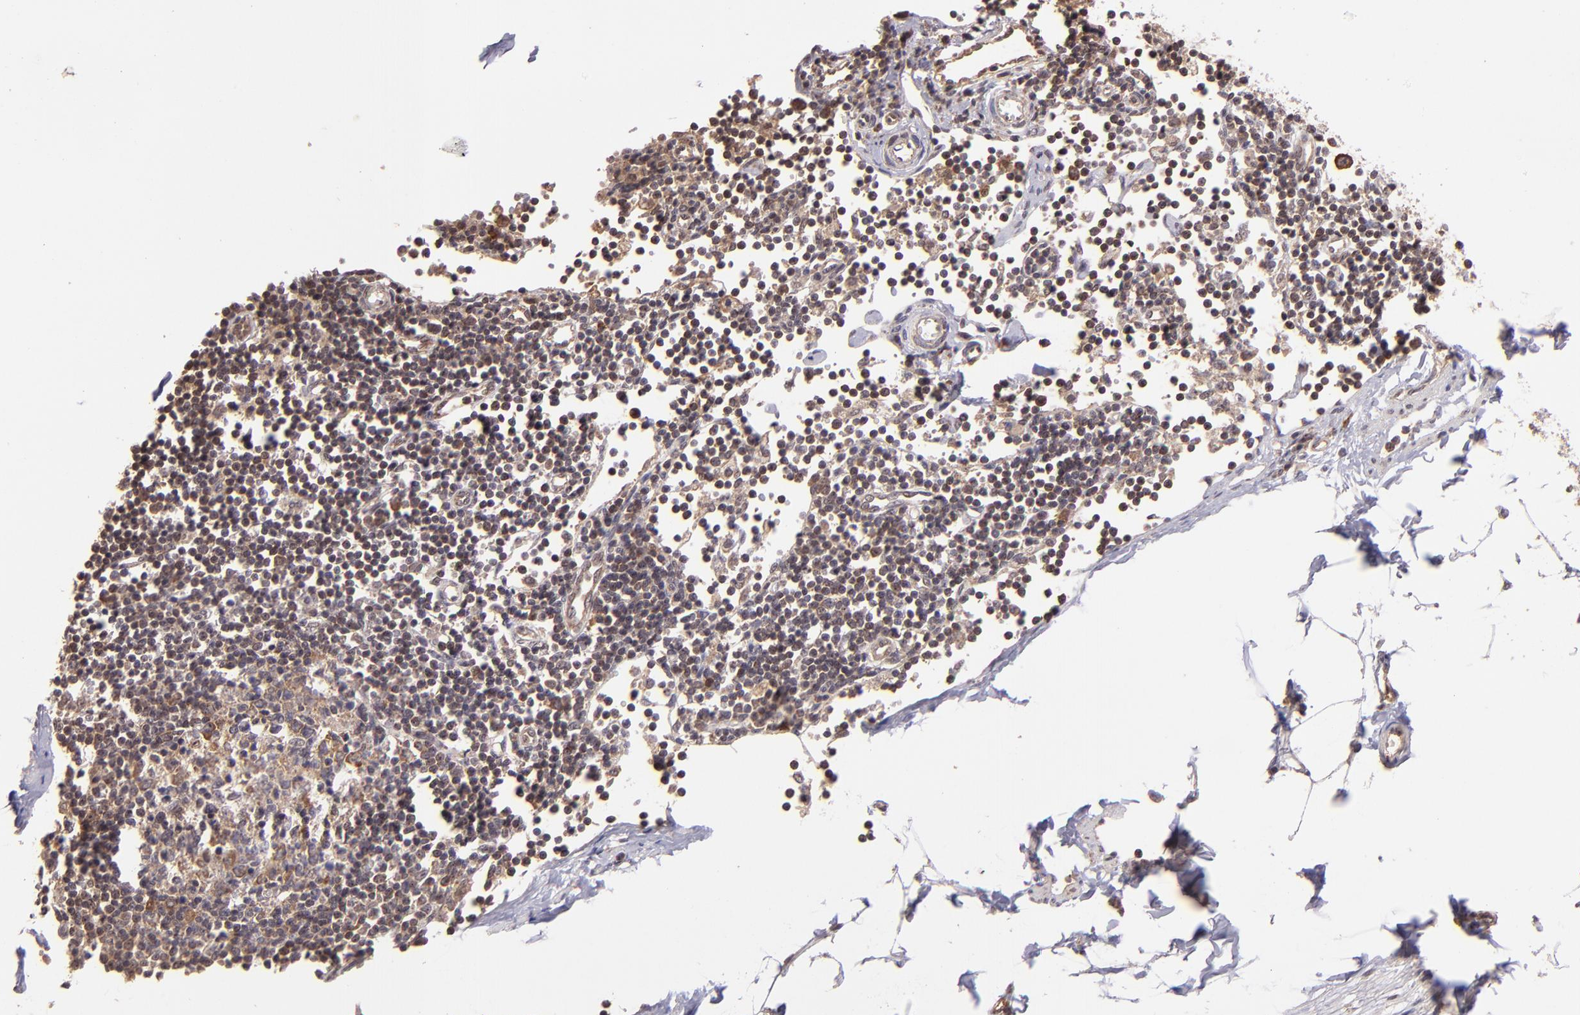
{"staining": {"intensity": "moderate", "quantity": "25%-75%", "location": "cytoplasmic/membranous"}, "tissue": "adipose tissue", "cell_type": "Adipocytes", "image_type": "normal", "snomed": [{"axis": "morphology", "description": "Normal tissue, NOS"}, {"axis": "morphology", "description": "Adenocarcinoma, NOS"}, {"axis": "topography", "description": "Colon"}, {"axis": "topography", "description": "Peripheral nerve tissue"}], "caption": "A brown stain highlights moderate cytoplasmic/membranous staining of a protein in adipocytes of normal human adipose tissue. The protein is stained brown, and the nuclei are stained in blue (DAB IHC with brightfield microscopy, high magnification).", "gene": "USP51", "patient": {"sex": "male", "age": 14}}